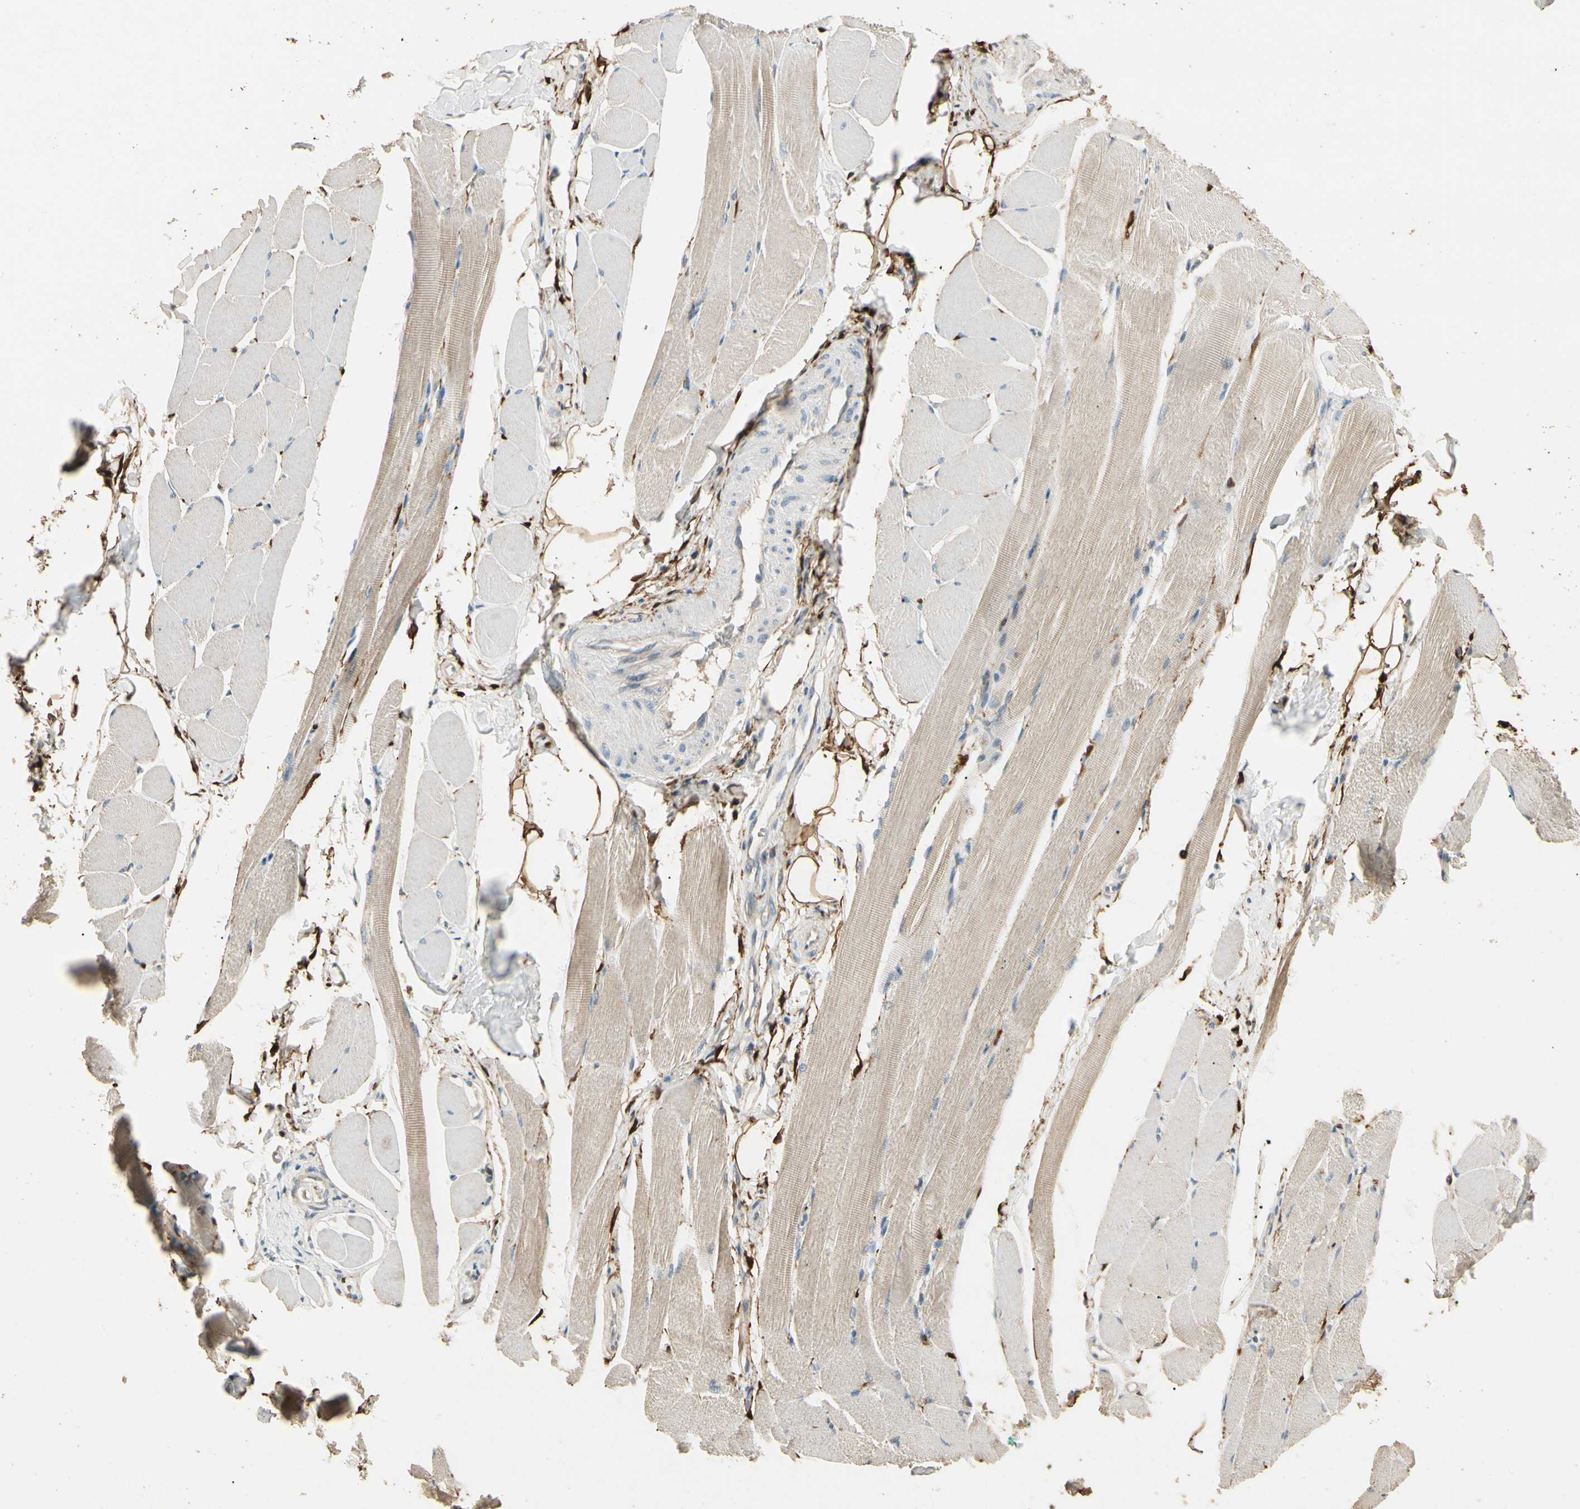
{"staining": {"intensity": "weak", "quantity": "25%-75%", "location": "cytoplasmic/membranous"}, "tissue": "skeletal muscle", "cell_type": "Myocytes", "image_type": "normal", "snomed": [{"axis": "morphology", "description": "Normal tissue, NOS"}, {"axis": "topography", "description": "Skeletal muscle"}, {"axis": "topography", "description": "Peripheral nerve tissue"}], "caption": "Immunohistochemistry (DAB (3,3'-diaminobenzidine)) staining of normal skeletal muscle displays weak cytoplasmic/membranous protein expression in about 25%-75% of myocytes. The staining is performed using DAB (3,3'-diaminobenzidine) brown chromogen to label protein expression. The nuclei are counter-stained blue using hematoxylin.", "gene": "GNE", "patient": {"sex": "female", "age": 84}}